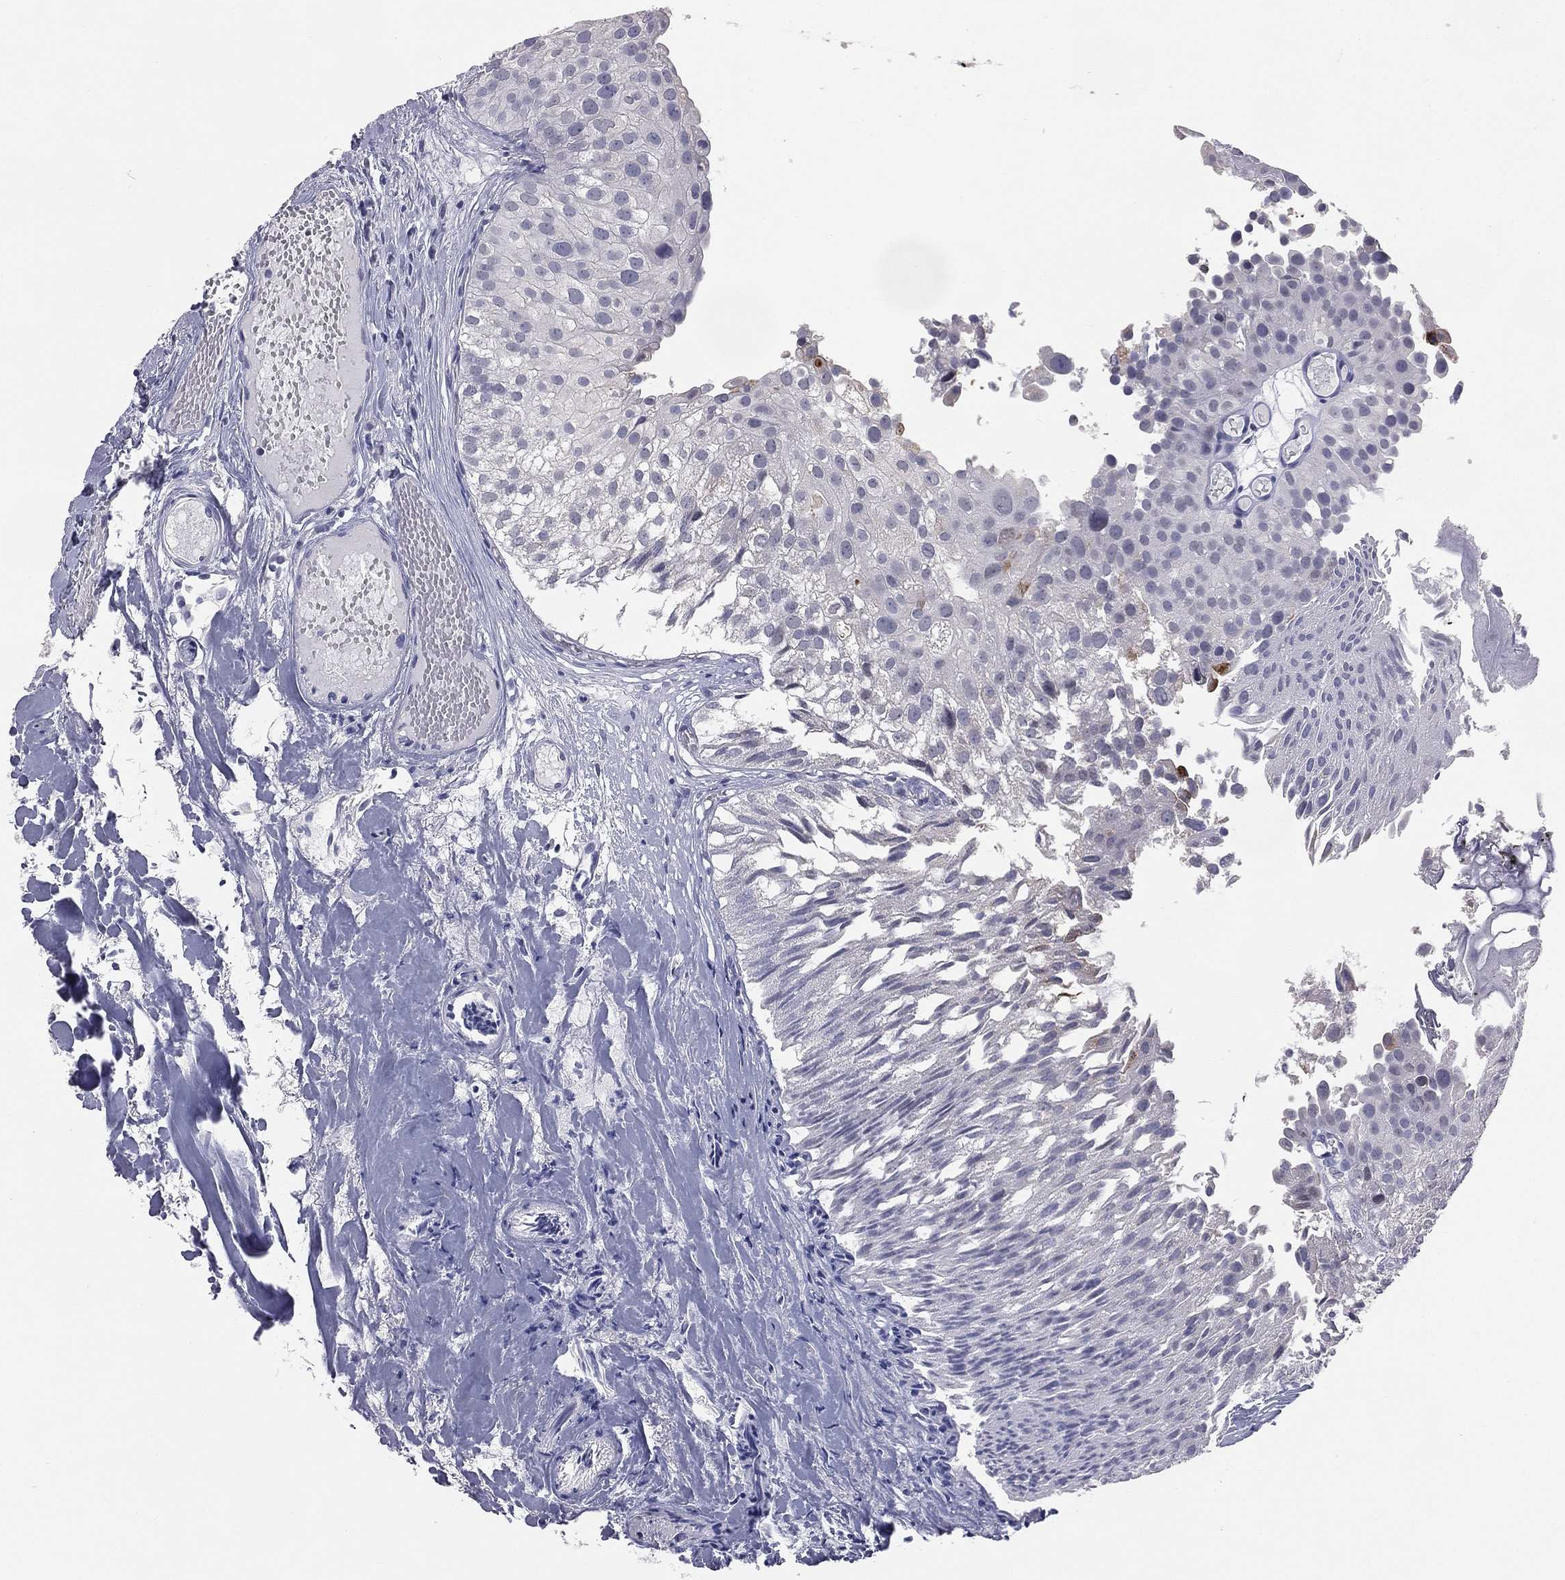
{"staining": {"intensity": "negative", "quantity": "none", "location": "none"}, "tissue": "urothelial cancer", "cell_type": "Tumor cells", "image_type": "cancer", "snomed": [{"axis": "morphology", "description": "Urothelial carcinoma, Low grade"}, {"axis": "topography", "description": "Urinary bladder"}], "caption": "Tumor cells are negative for brown protein staining in urothelial cancer.", "gene": "DMKN", "patient": {"sex": "female", "age": 78}}